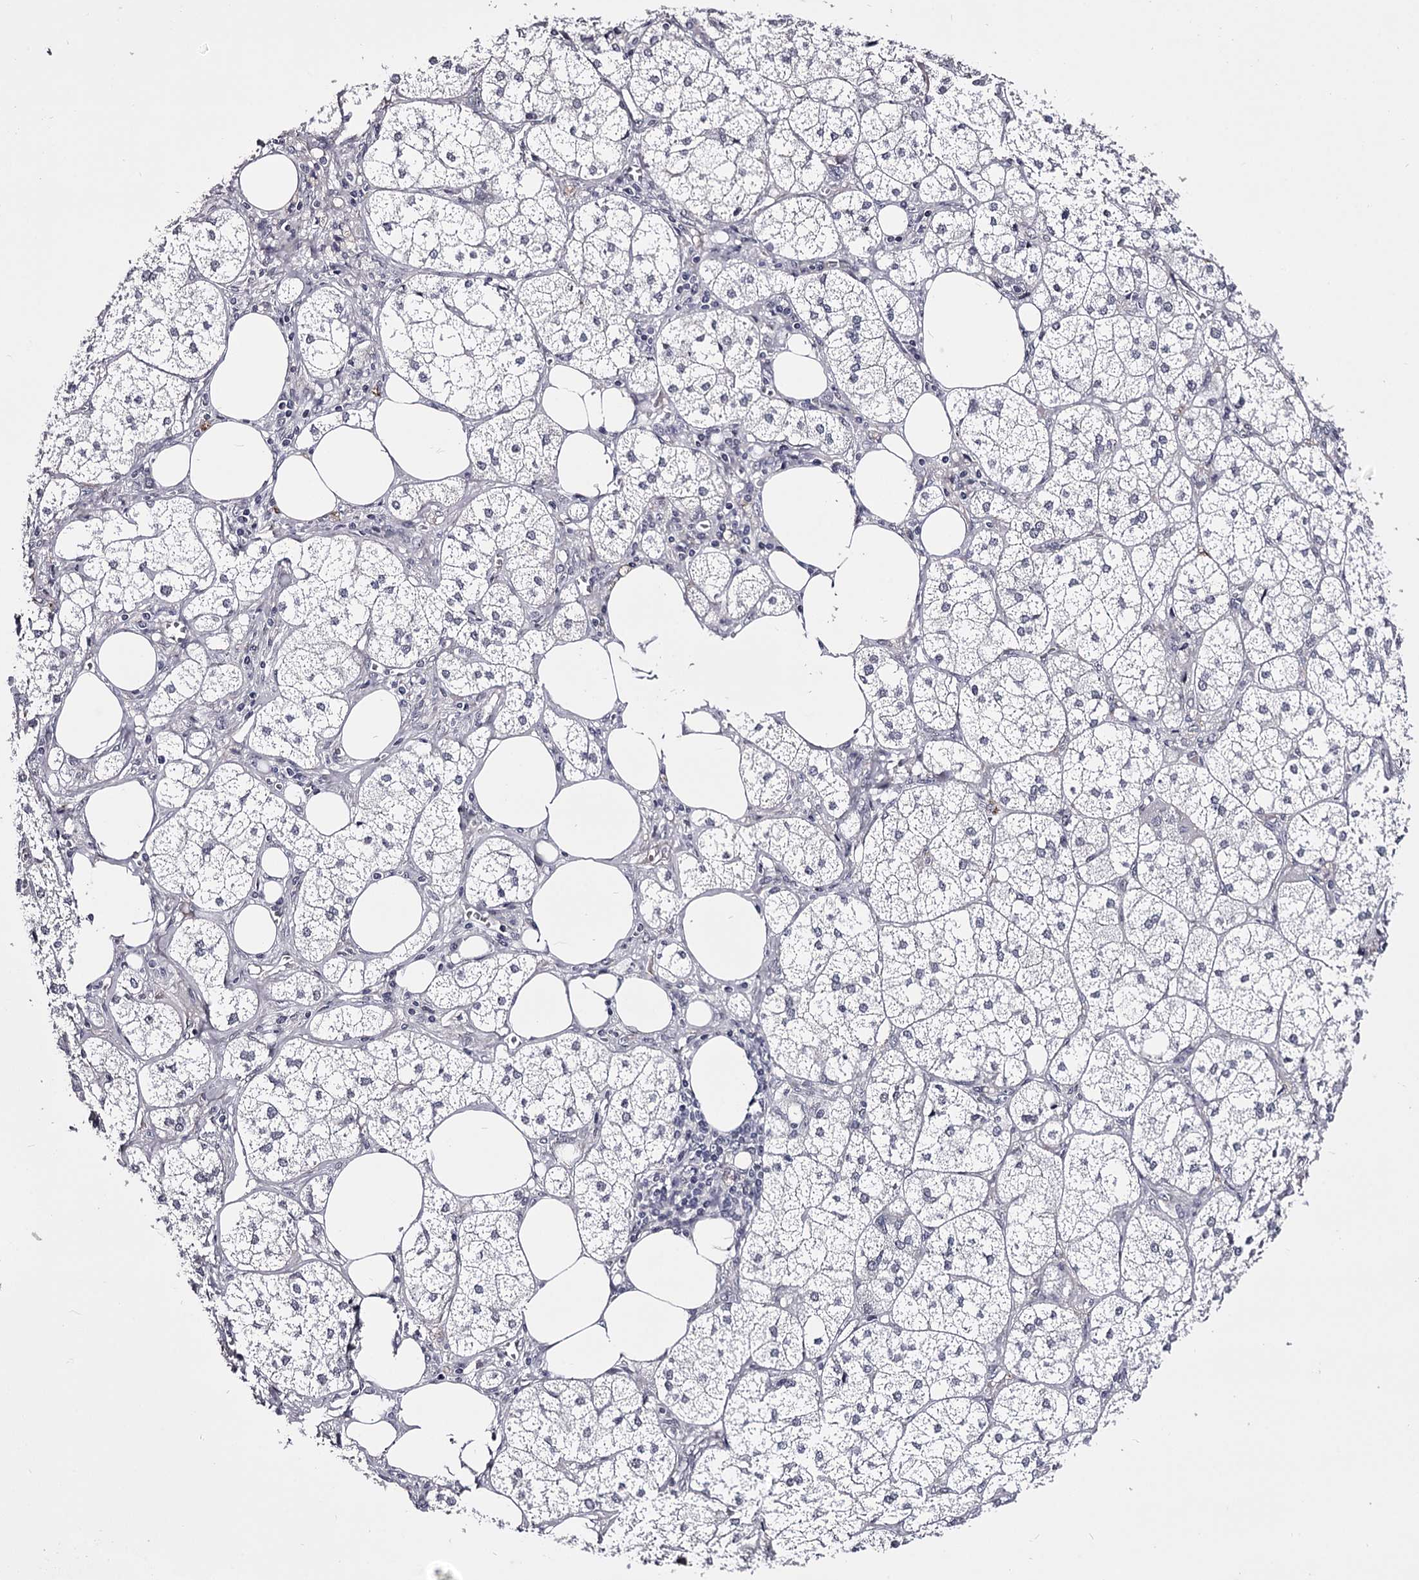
{"staining": {"intensity": "weak", "quantity": "<25%", "location": "nuclear"}, "tissue": "adrenal gland", "cell_type": "Glandular cells", "image_type": "normal", "snomed": [{"axis": "morphology", "description": "Normal tissue, NOS"}, {"axis": "topography", "description": "Adrenal gland"}], "caption": "Immunohistochemistry (IHC) of benign human adrenal gland exhibits no staining in glandular cells. The staining is performed using DAB (3,3'-diaminobenzidine) brown chromogen with nuclei counter-stained in using hematoxylin.", "gene": "OVOL2", "patient": {"sex": "female", "age": 61}}